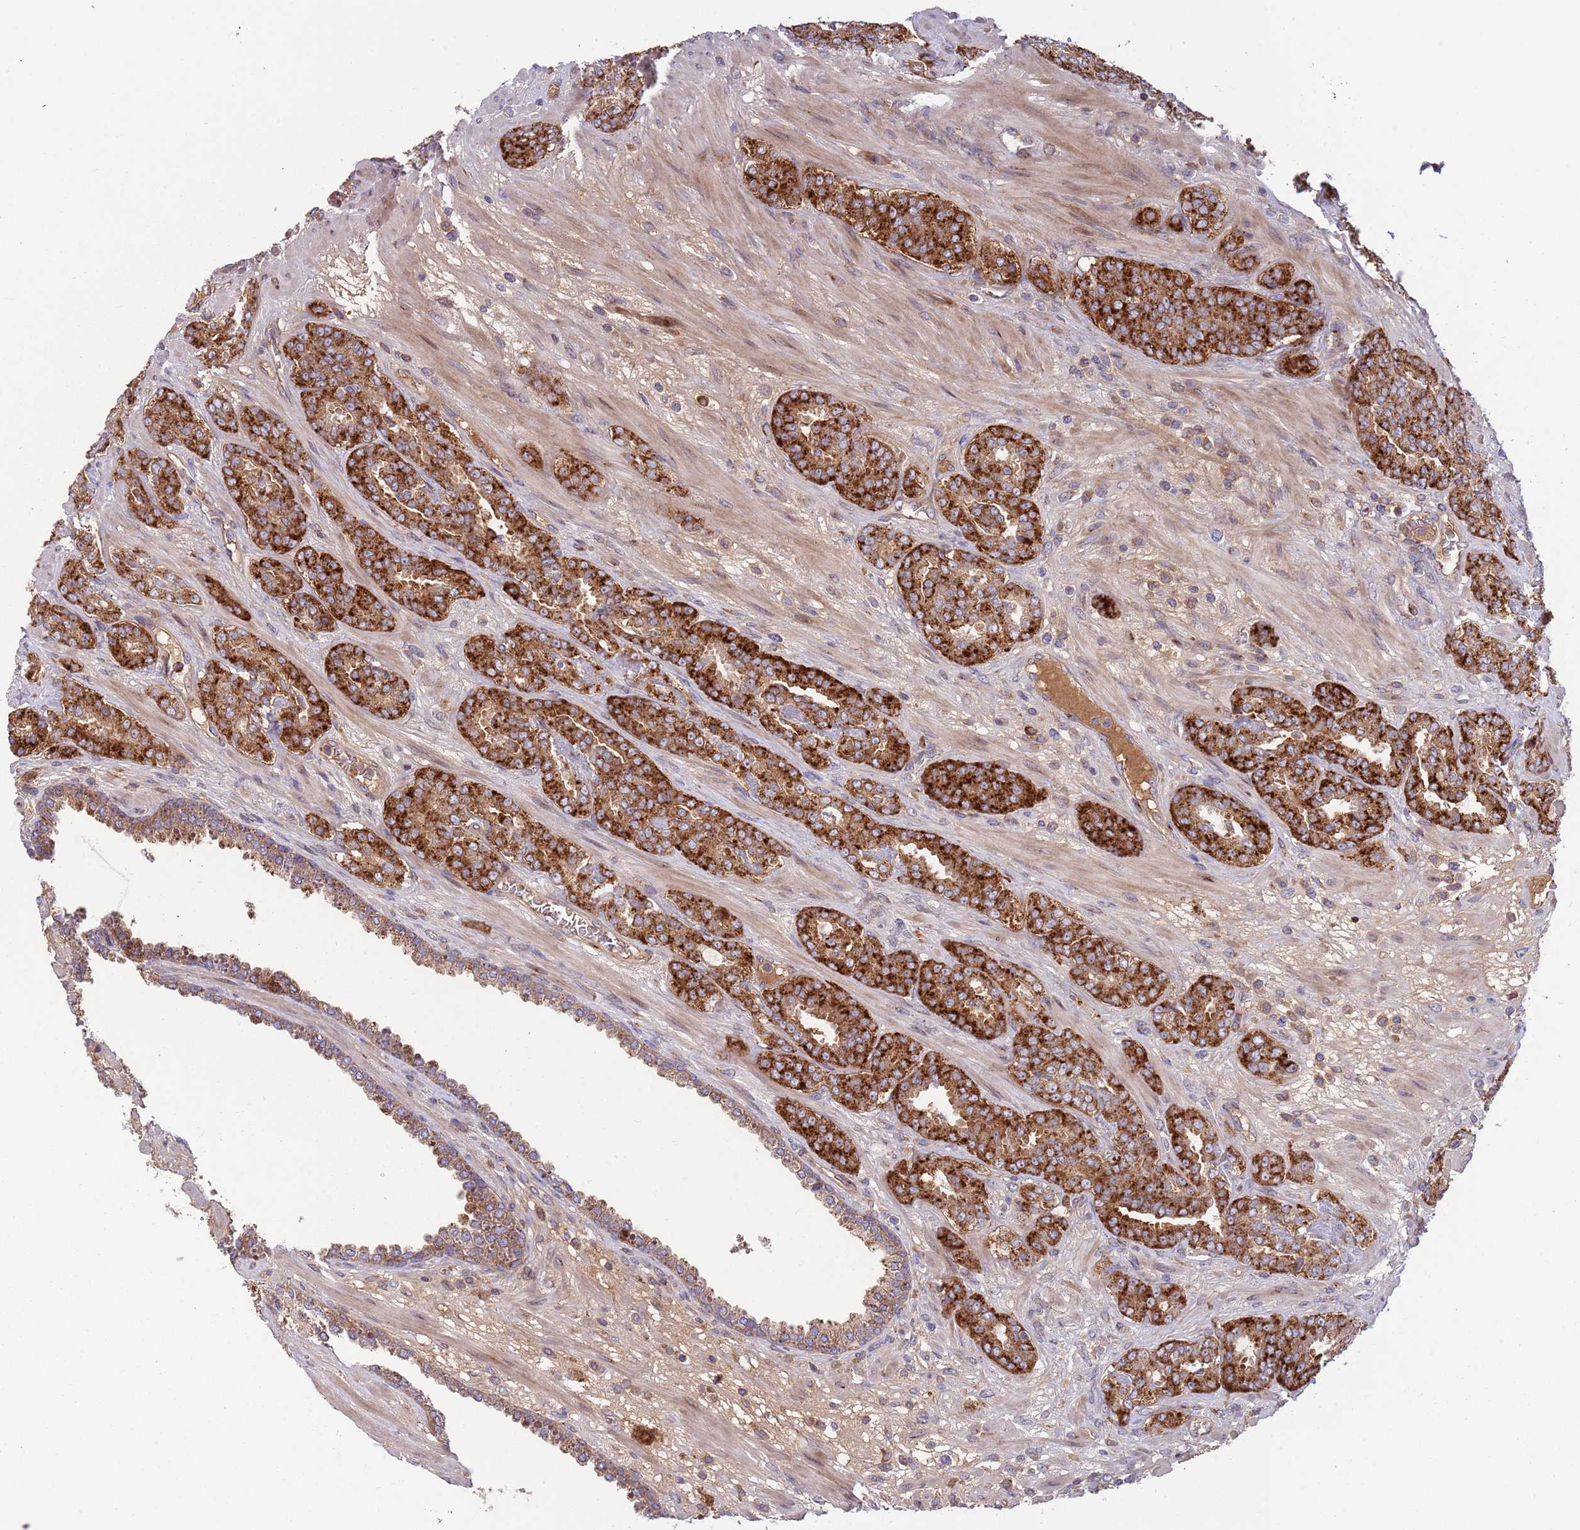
{"staining": {"intensity": "strong", "quantity": ">75%", "location": "cytoplasmic/membranous"}, "tissue": "prostate cancer", "cell_type": "Tumor cells", "image_type": "cancer", "snomed": [{"axis": "morphology", "description": "Adenocarcinoma, High grade"}, {"axis": "topography", "description": "Prostate"}], "caption": "Strong cytoplasmic/membranous protein expression is present in about >75% of tumor cells in adenocarcinoma (high-grade) (prostate).", "gene": "BTBD7", "patient": {"sex": "male", "age": 71}}